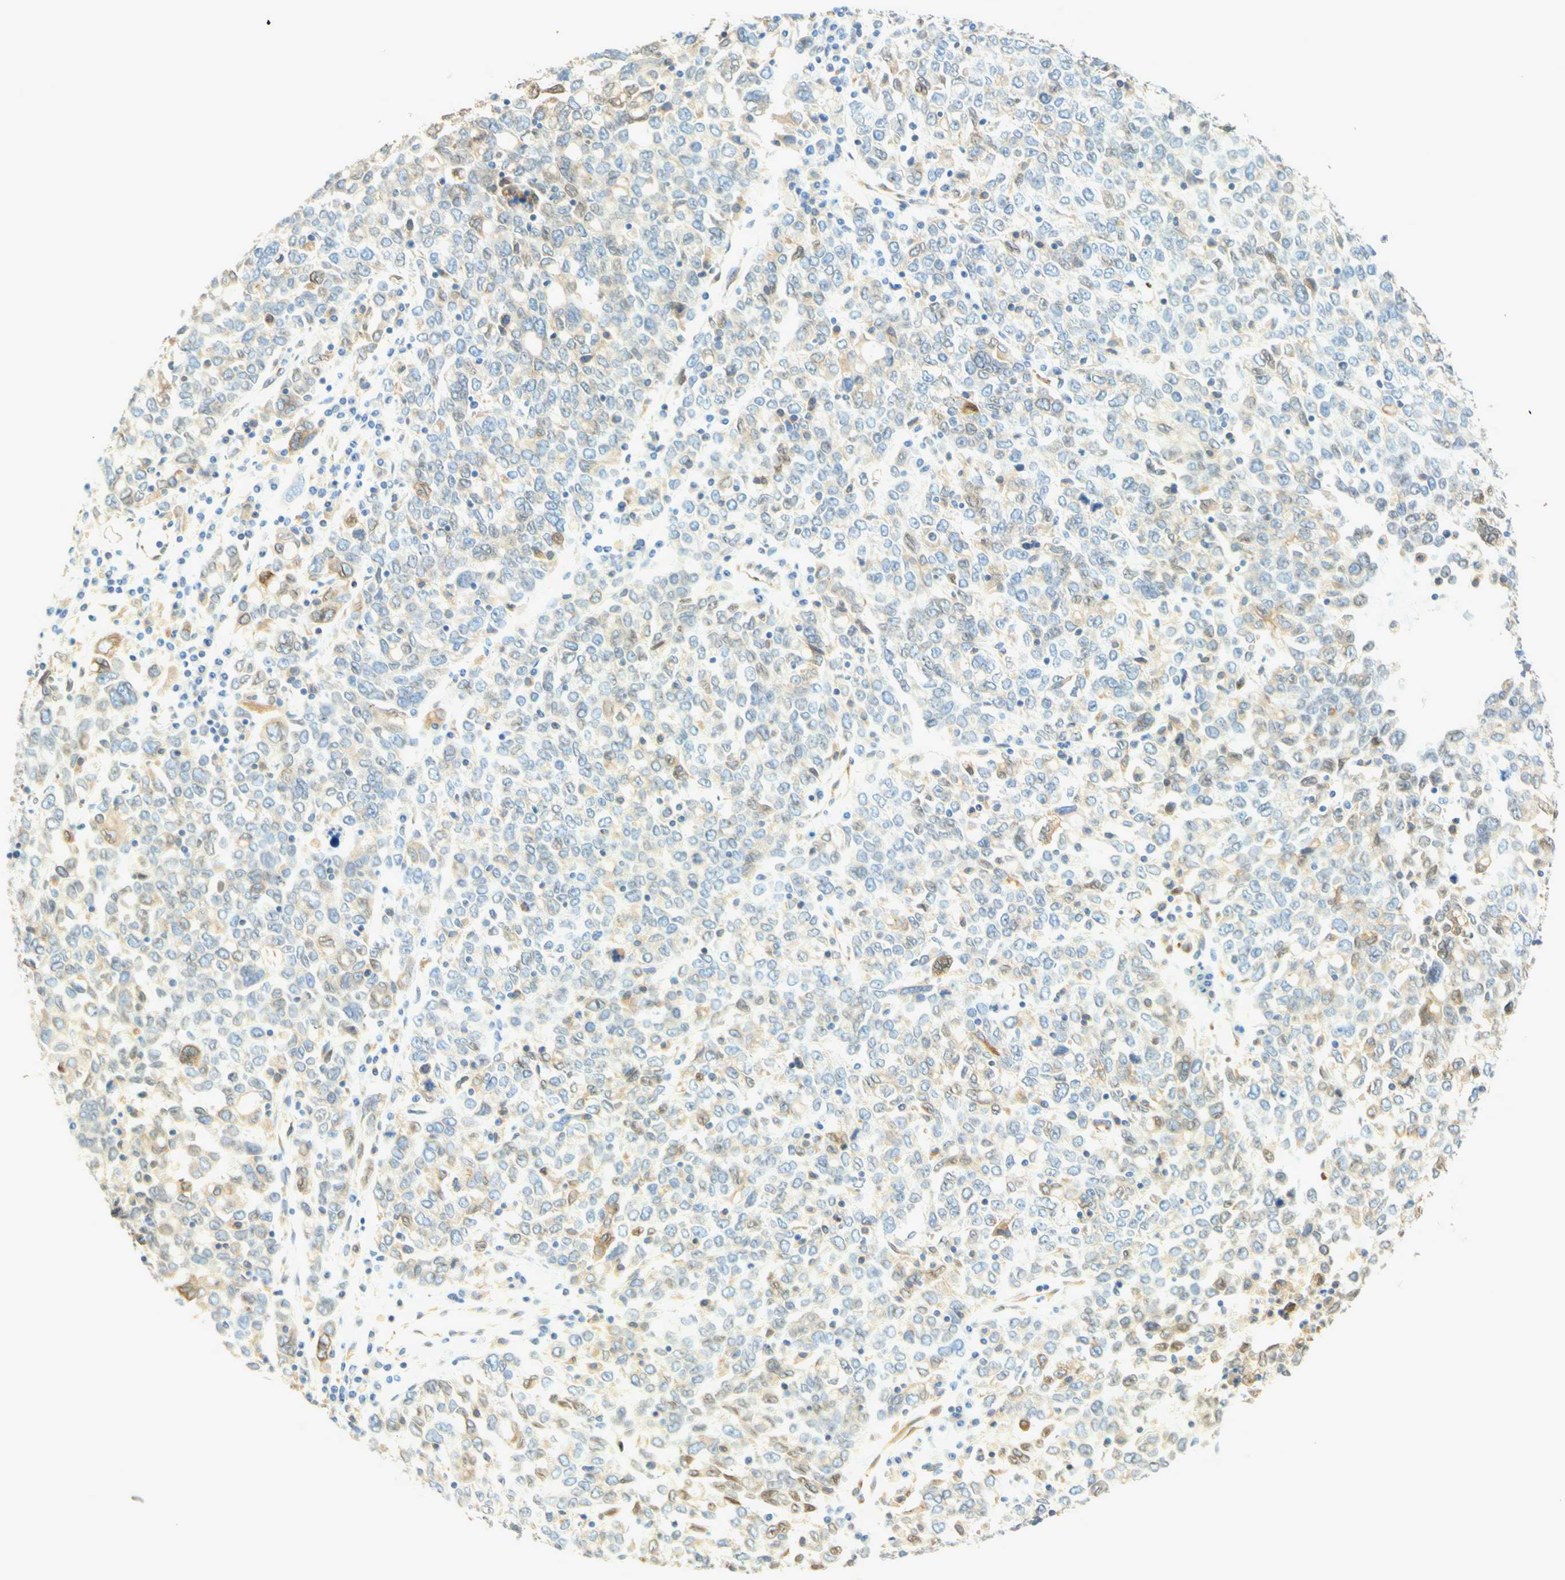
{"staining": {"intensity": "moderate", "quantity": "<25%", "location": "cytoplasmic/membranous"}, "tissue": "ovarian cancer", "cell_type": "Tumor cells", "image_type": "cancer", "snomed": [{"axis": "morphology", "description": "Carcinoma, endometroid"}, {"axis": "topography", "description": "Ovary"}], "caption": "The photomicrograph reveals staining of ovarian endometroid carcinoma, revealing moderate cytoplasmic/membranous protein staining (brown color) within tumor cells.", "gene": "ENDOD1", "patient": {"sex": "female", "age": 62}}